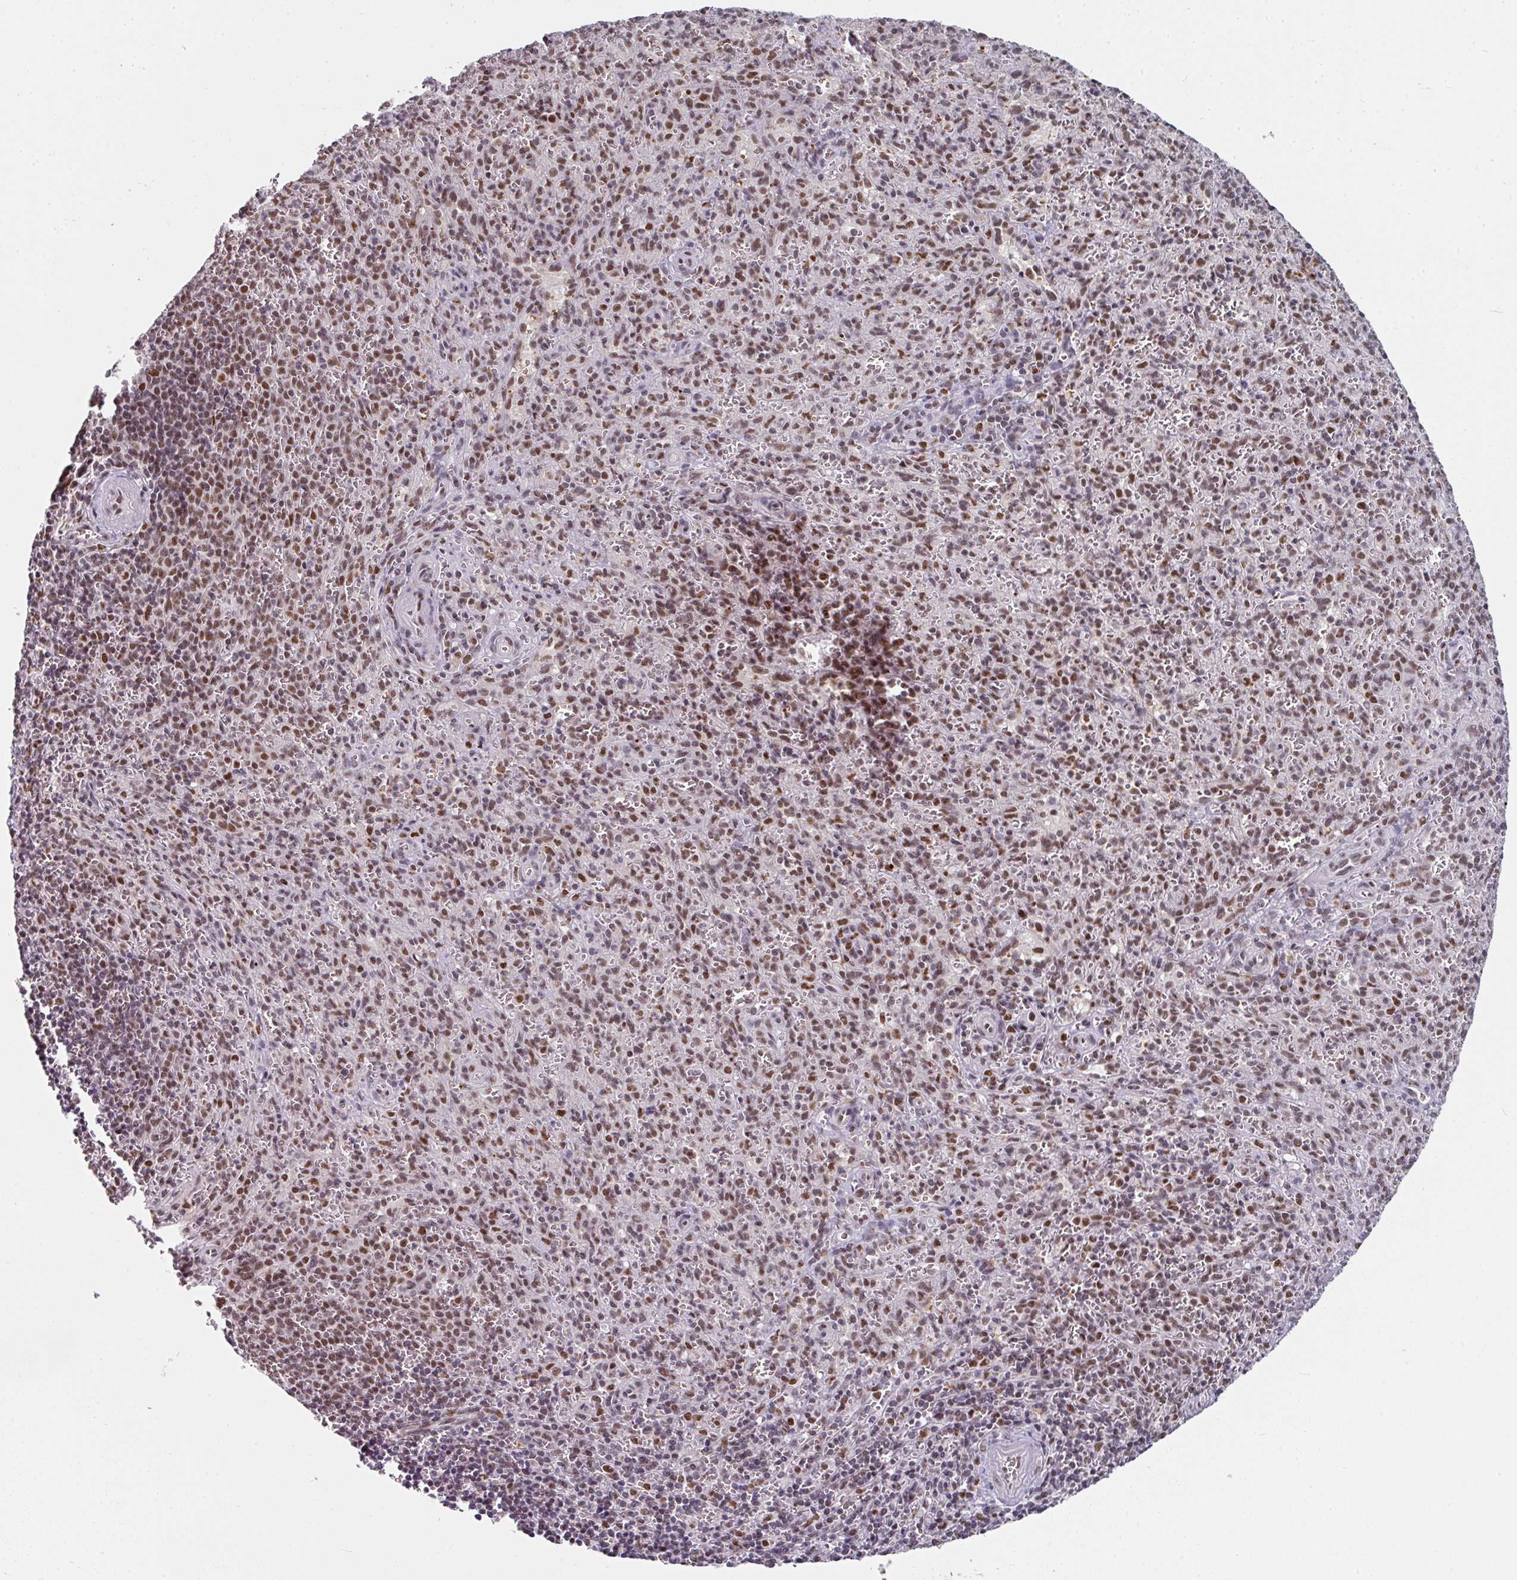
{"staining": {"intensity": "moderate", "quantity": ">75%", "location": "nuclear"}, "tissue": "spleen", "cell_type": "Cells in red pulp", "image_type": "normal", "snomed": [{"axis": "morphology", "description": "Normal tissue, NOS"}, {"axis": "topography", "description": "Spleen"}], "caption": "Immunohistochemical staining of normal human spleen demonstrates moderate nuclear protein positivity in approximately >75% of cells in red pulp. The staining is performed using DAB (3,3'-diaminobenzidine) brown chromogen to label protein expression. The nuclei are counter-stained blue using hematoxylin.", "gene": "ENSG00000283782", "patient": {"sex": "female", "age": 26}}